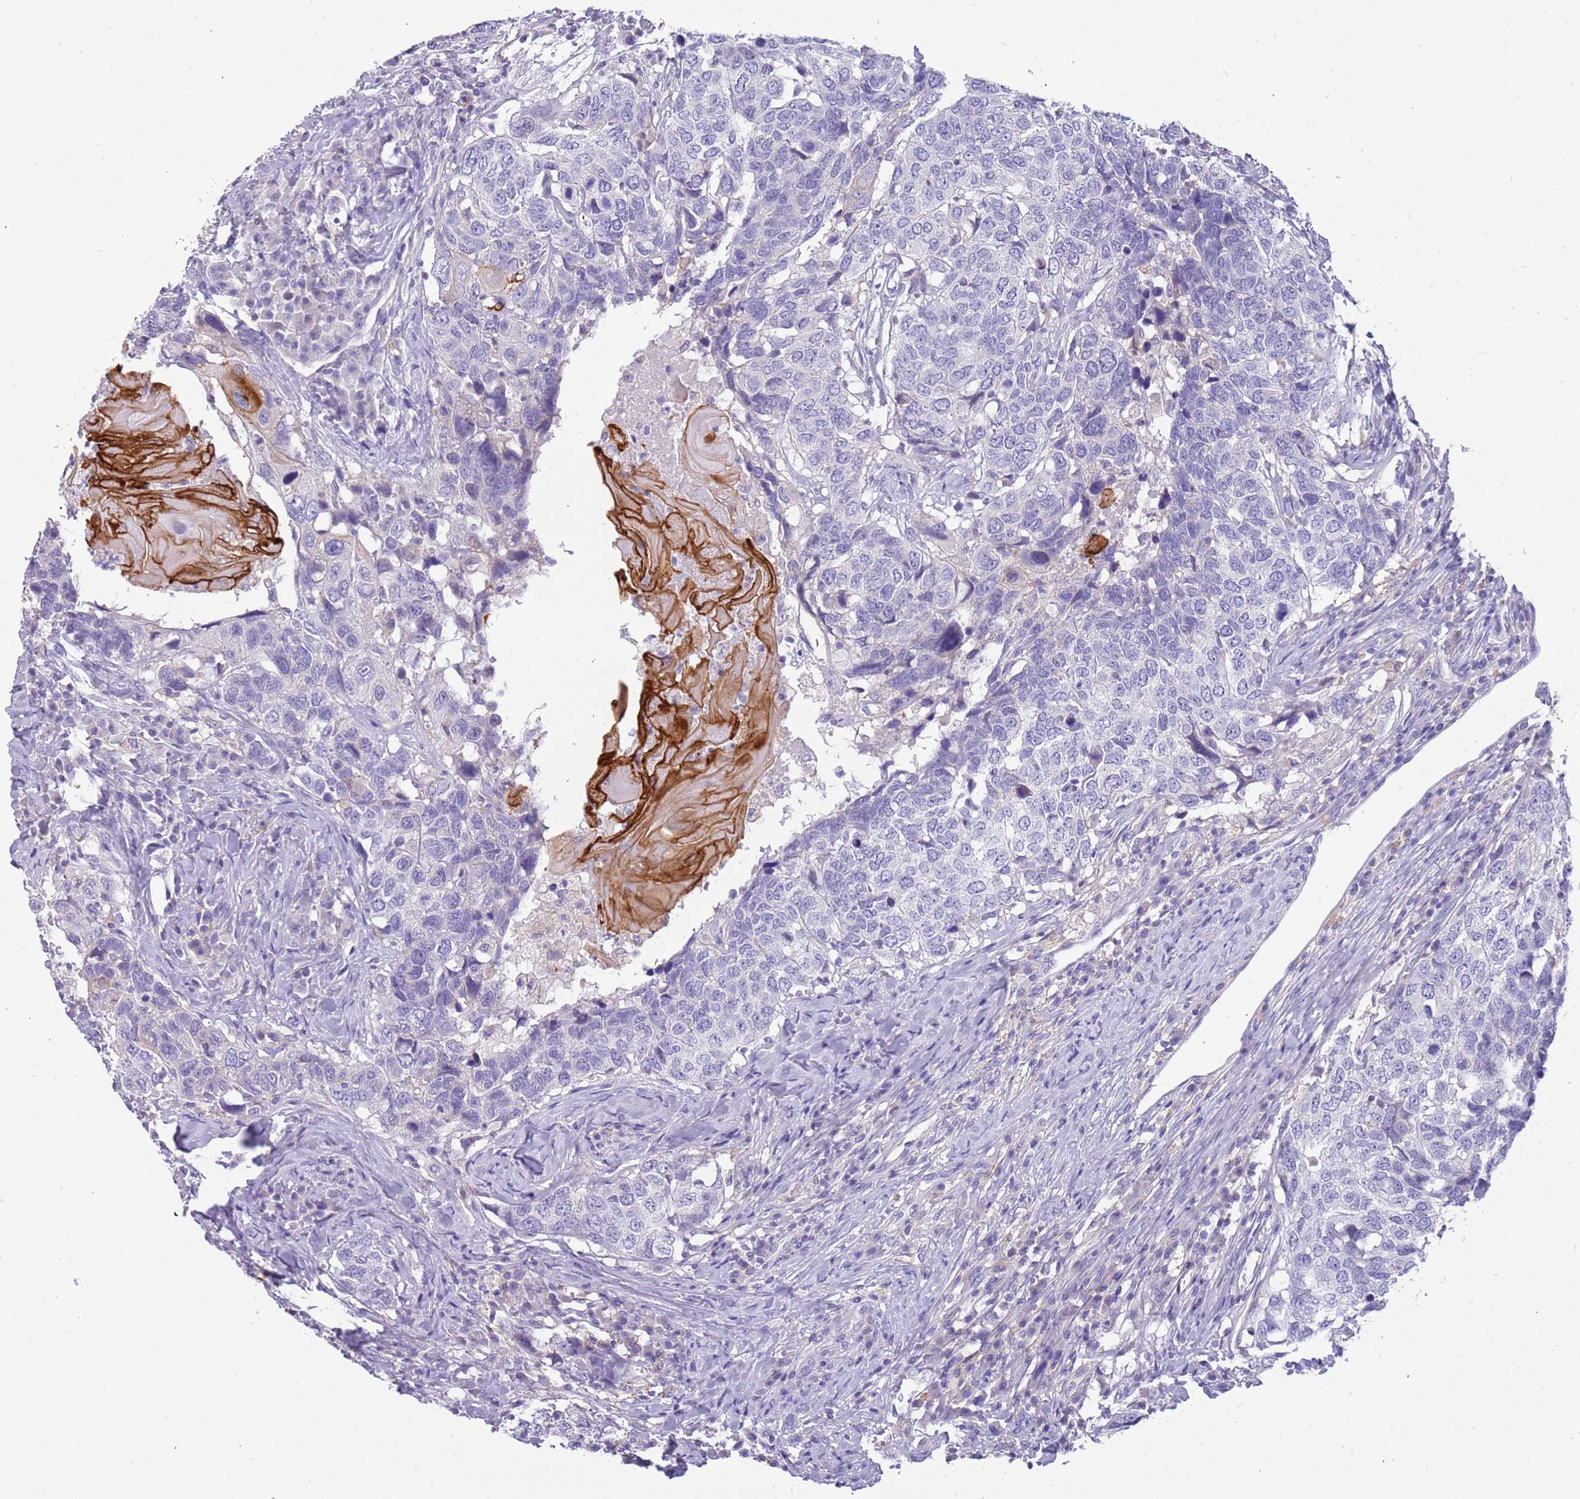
{"staining": {"intensity": "negative", "quantity": "none", "location": "none"}, "tissue": "head and neck cancer", "cell_type": "Tumor cells", "image_type": "cancer", "snomed": [{"axis": "morphology", "description": "Squamous cell carcinoma, NOS"}, {"axis": "topography", "description": "Head-Neck"}], "caption": "Immunohistochemistry (IHC) histopathology image of human squamous cell carcinoma (head and neck) stained for a protein (brown), which reveals no staining in tumor cells. (DAB (3,3'-diaminobenzidine) IHC, high magnification).", "gene": "RHCG", "patient": {"sex": "male", "age": 66}}